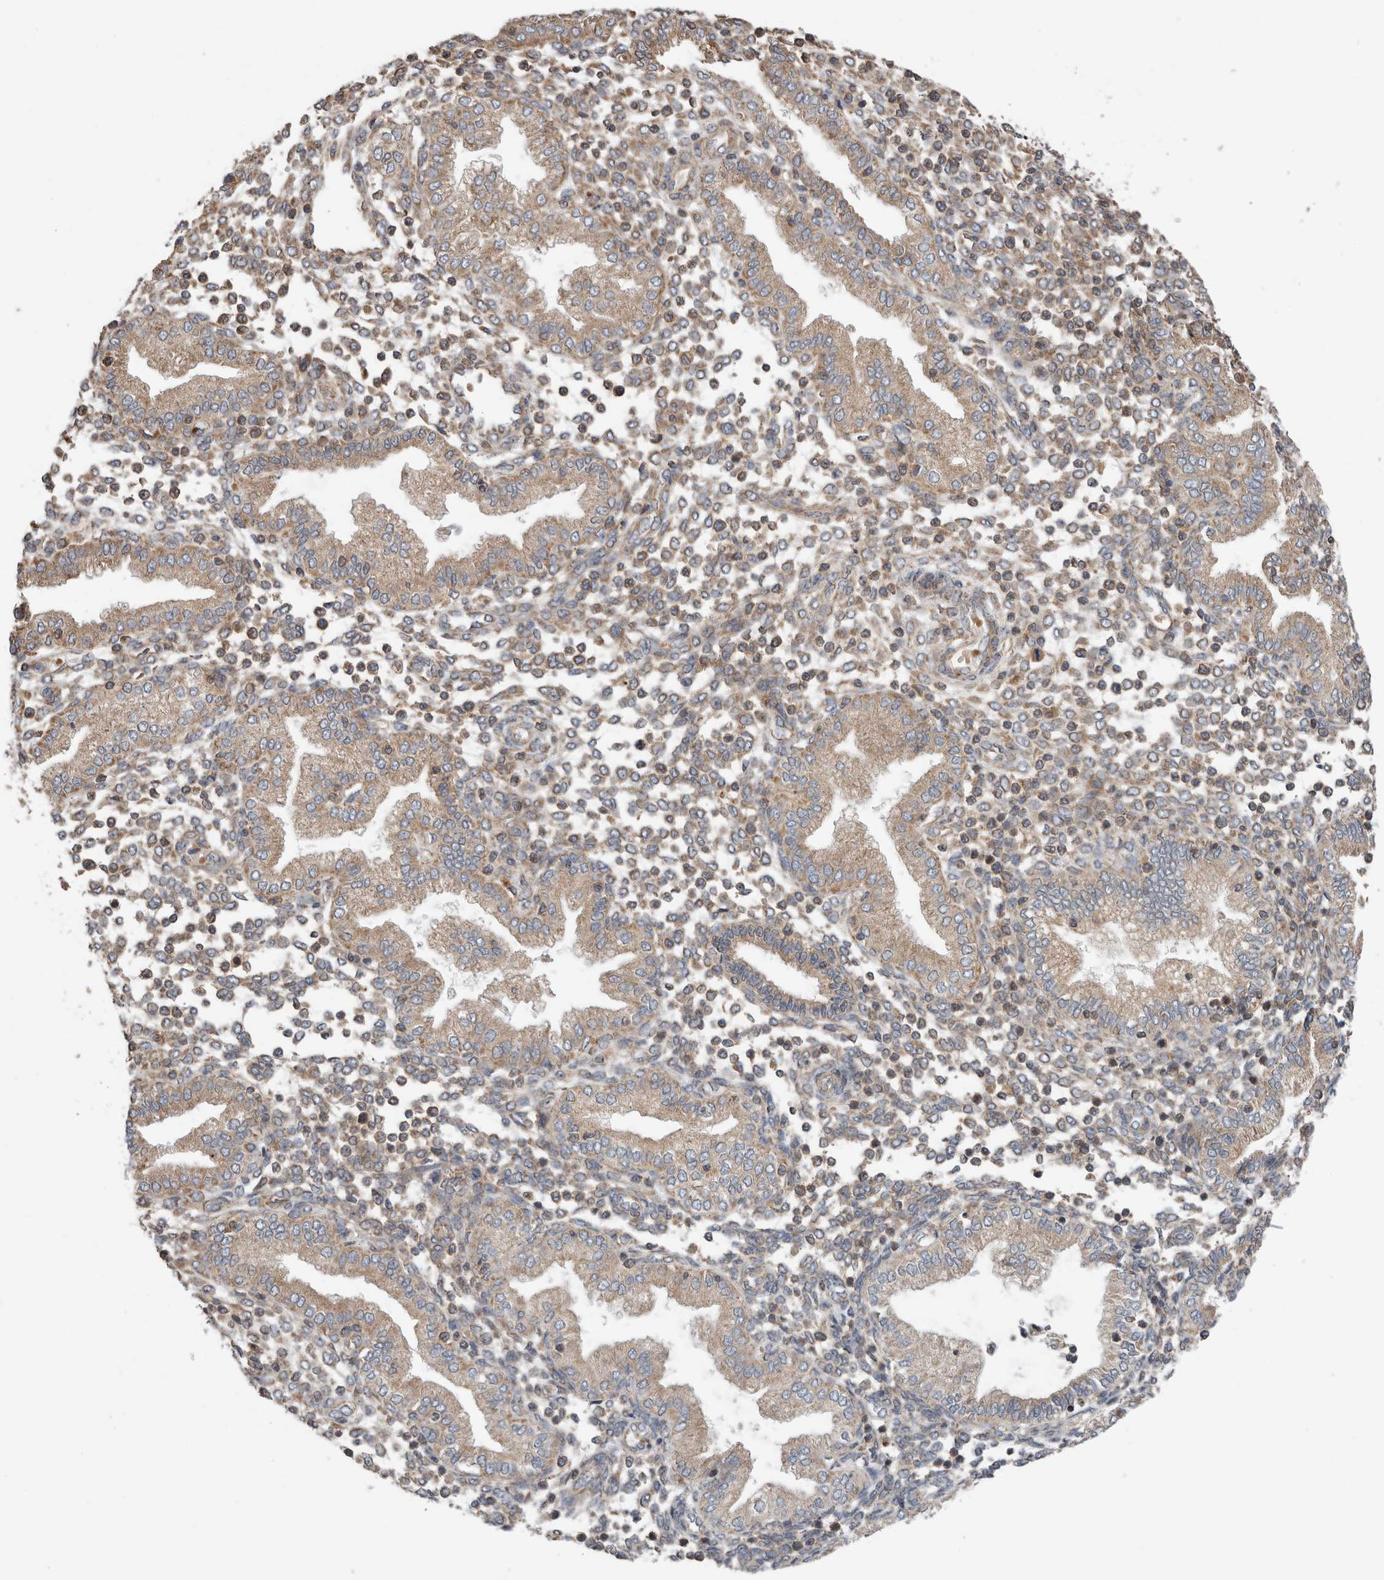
{"staining": {"intensity": "moderate", "quantity": "<25%", "location": "cytoplasmic/membranous"}, "tissue": "endometrium", "cell_type": "Cells in endometrial stroma", "image_type": "normal", "snomed": [{"axis": "morphology", "description": "Normal tissue, NOS"}, {"axis": "topography", "description": "Endometrium"}], "caption": "Protein staining reveals moderate cytoplasmic/membranous staining in approximately <25% of cells in endometrial stroma in unremarkable endometrium. Immunohistochemistry stains the protein in brown and the nuclei are stained blue.", "gene": "KIF21B", "patient": {"sex": "female", "age": 53}}